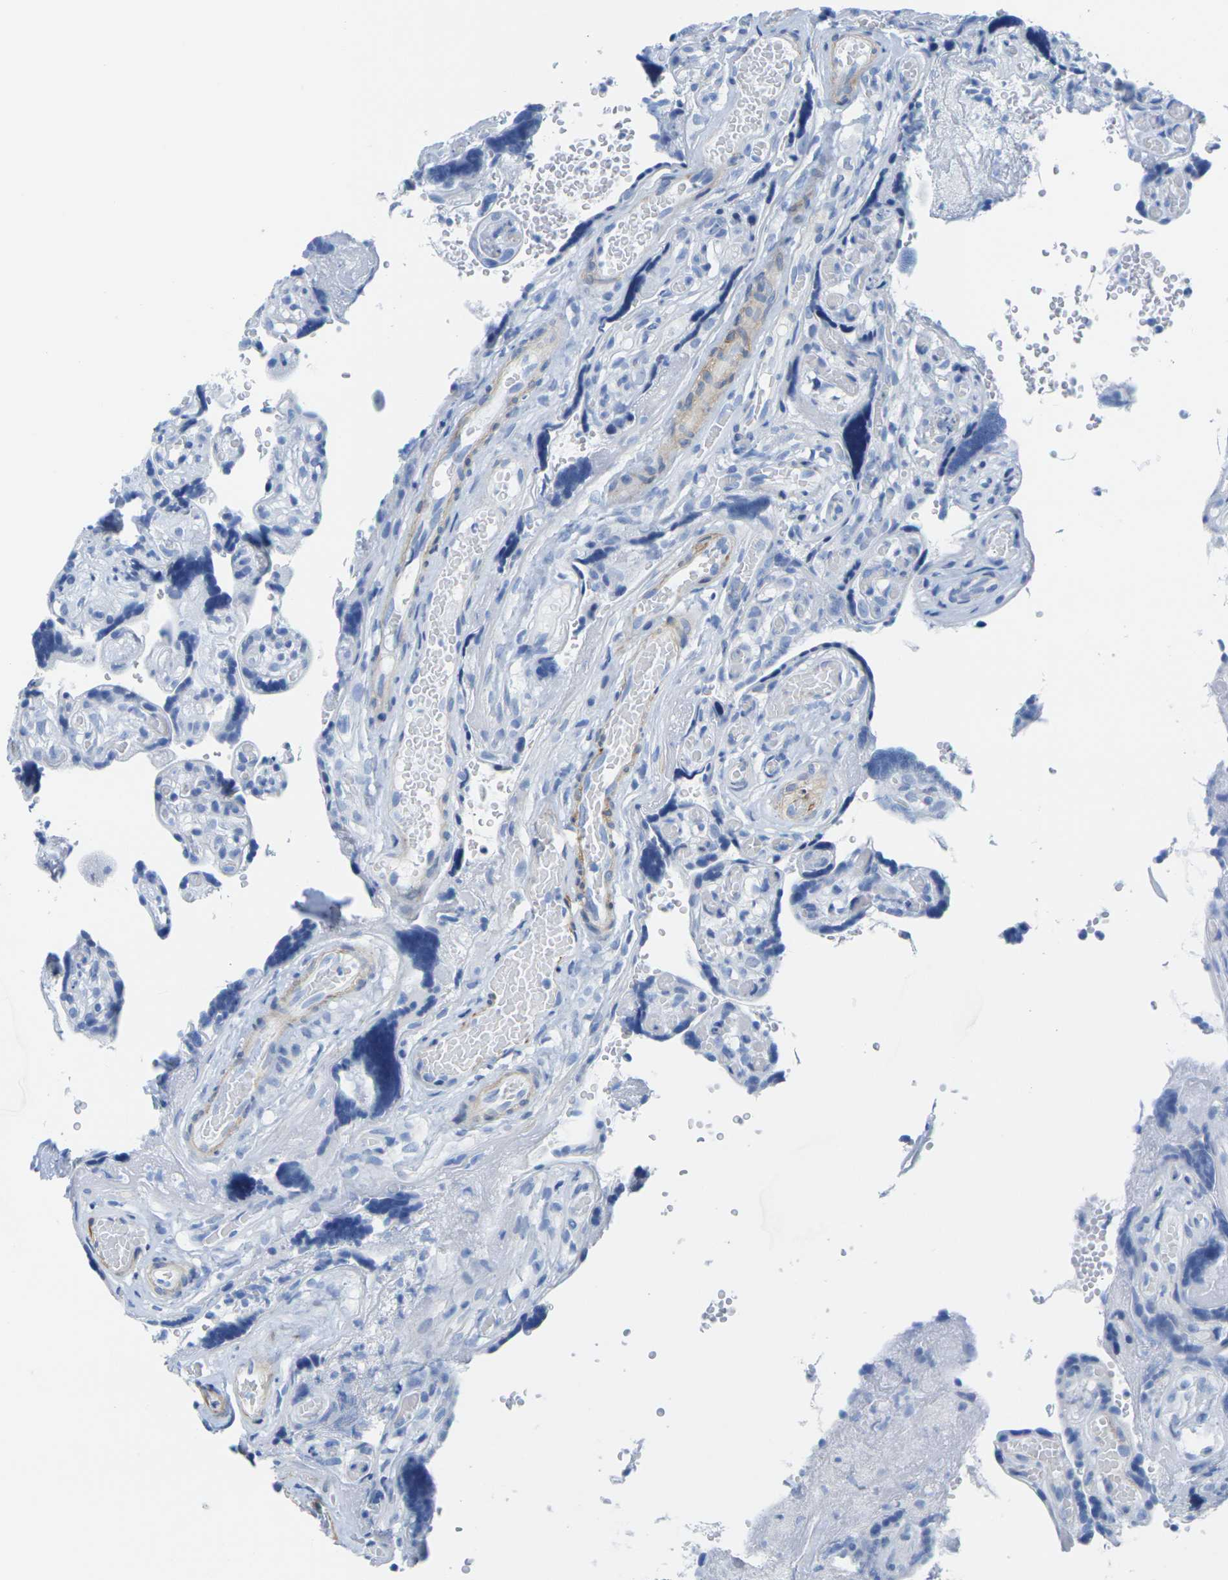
{"staining": {"intensity": "weak", "quantity": "<25%", "location": "cytoplasmic/membranous"}, "tissue": "placenta", "cell_type": "Decidual cells", "image_type": "normal", "snomed": [{"axis": "morphology", "description": "Normal tissue, NOS"}, {"axis": "topography", "description": "Placenta"}], "caption": "A photomicrograph of placenta stained for a protein exhibits no brown staining in decidual cells.", "gene": "CNN1", "patient": {"sex": "female", "age": 30}}